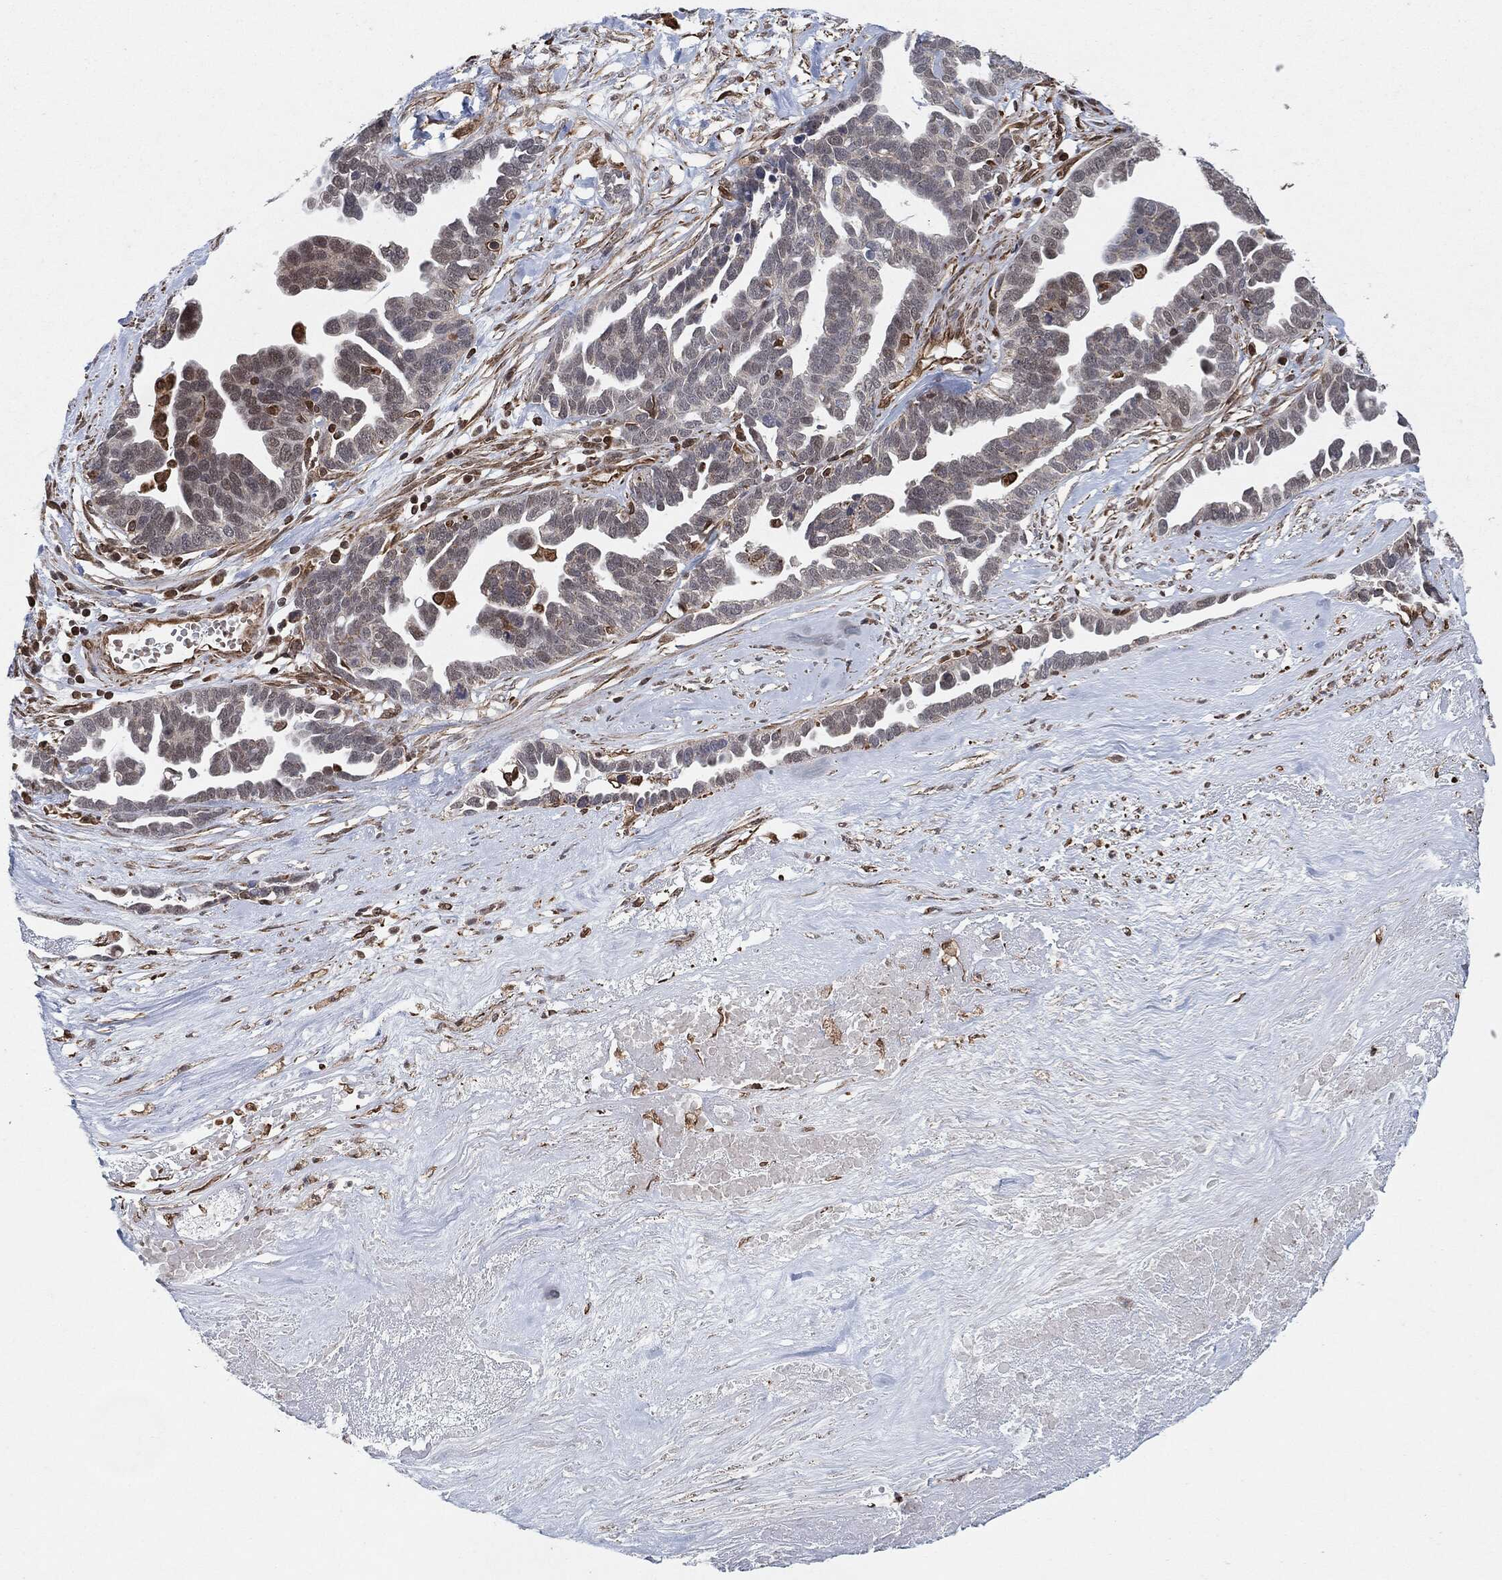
{"staining": {"intensity": "negative", "quantity": "none", "location": "none"}, "tissue": "ovarian cancer", "cell_type": "Tumor cells", "image_type": "cancer", "snomed": [{"axis": "morphology", "description": "Cystadenocarcinoma, serous, NOS"}, {"axis": "topography", "description": "Ovary"}], "caption": "High magnification brightfield microscopy of serous cystadenocarcinoma (ovarian) stained with DAB (brown) and counterstained with hematoxylin (blue): tumor cells show no significant expression.", "gene": "TP53RK", "patient": {"sex": "female", "age": 54}}